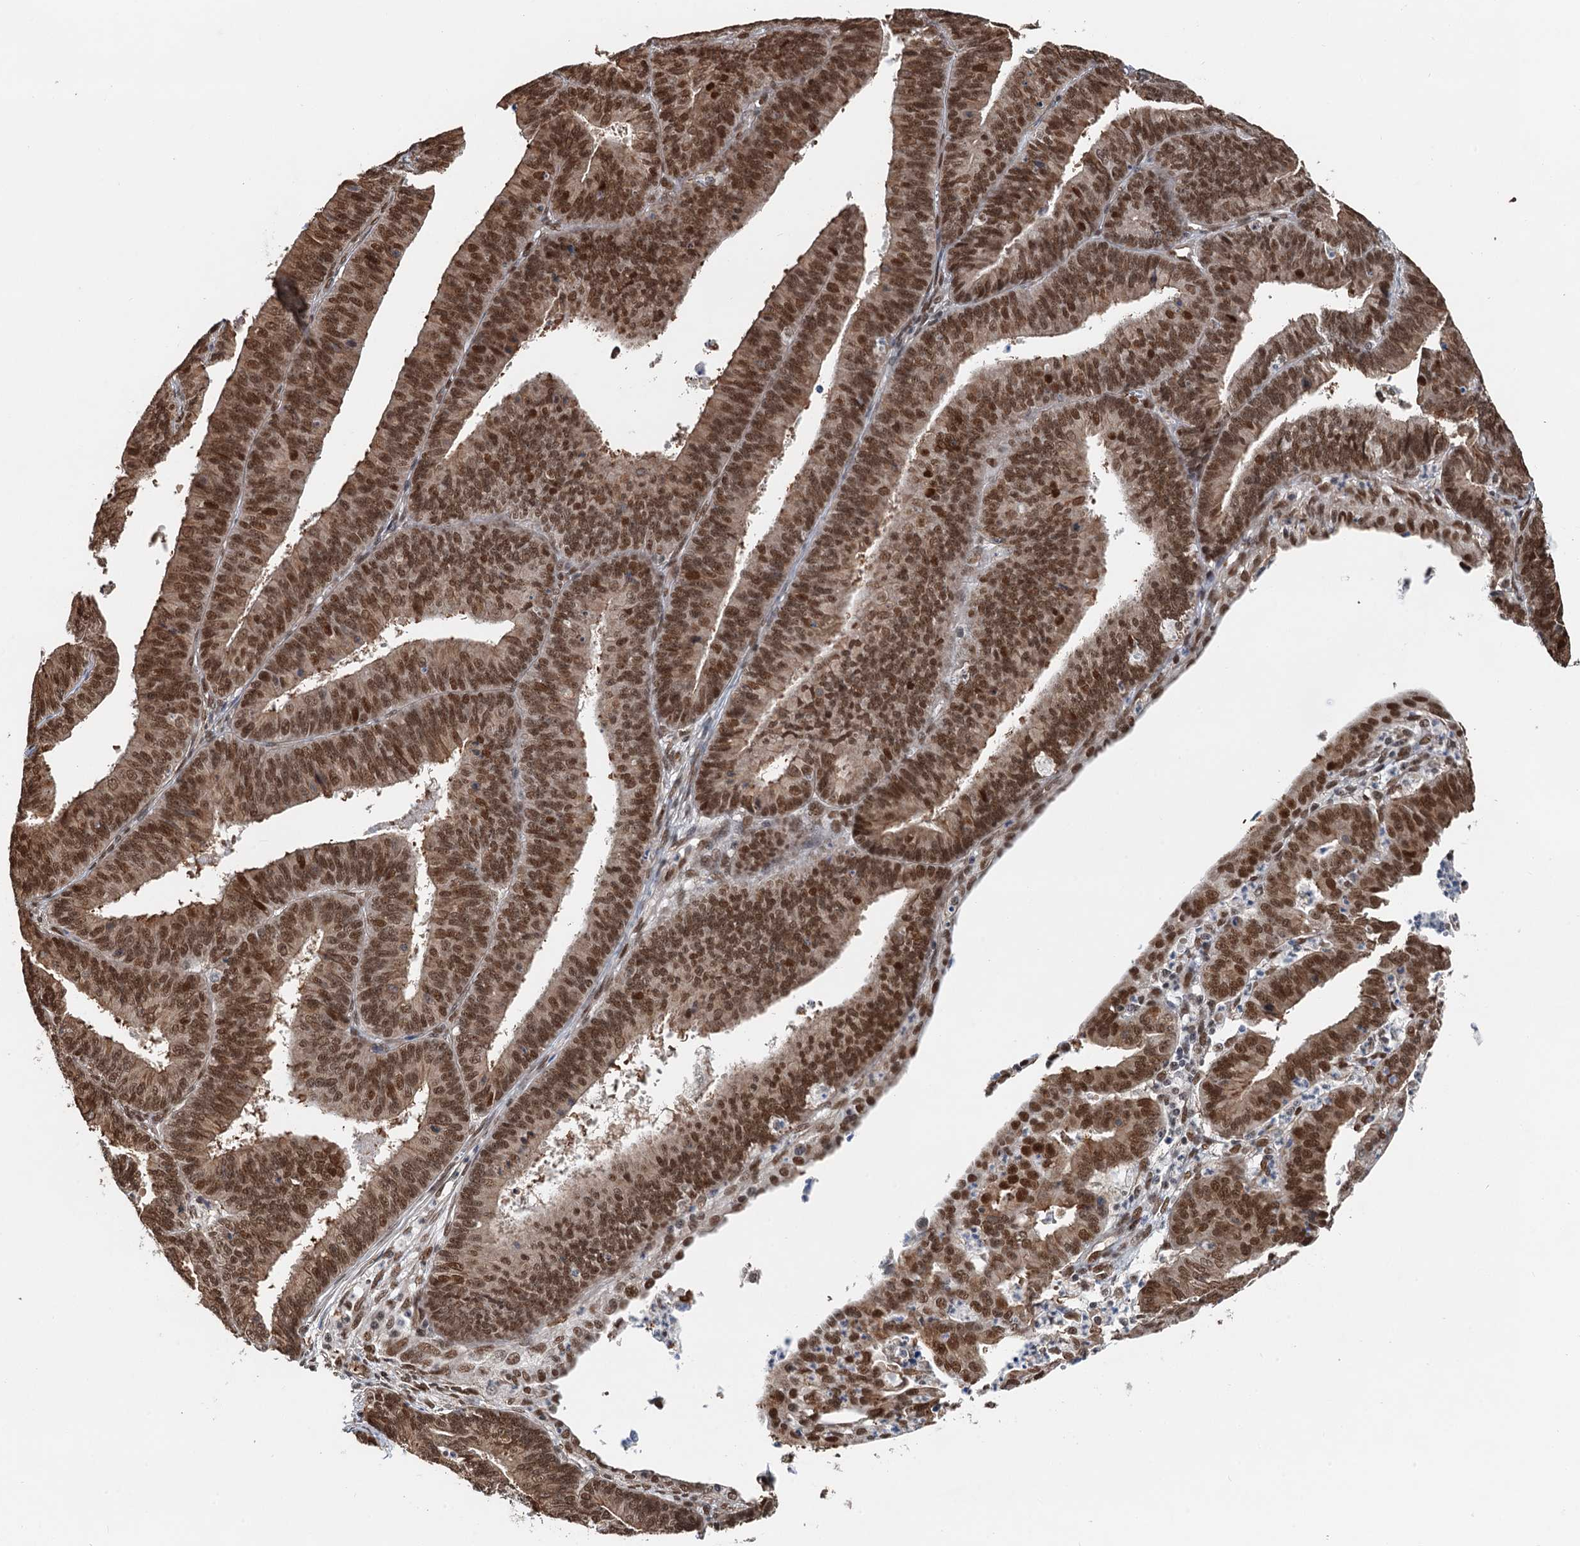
{"staining": {"intensity": "strong", "quantity": ">75%", "location": "cytoplasmic/membranous,nuclear"}, "tissue": "endometrial cancer", "cell_type": "Tumor cells", "image_type": "cancer", "snomed": [{"axis": "morphology", "description": "Adenocarcinoma, NOS"}, {"axis": "topography", "description": "Endometrium"}], "caption": "Immunohistochemistry (IHC) of endometrial adenocarcinoma exhibits high levels of strong cytoplasmic/membranous and nuclear expression in approximately >75% of tumor cells.", "gene": "CFDP1", "patient": {"sex": "female", "age": 73}}